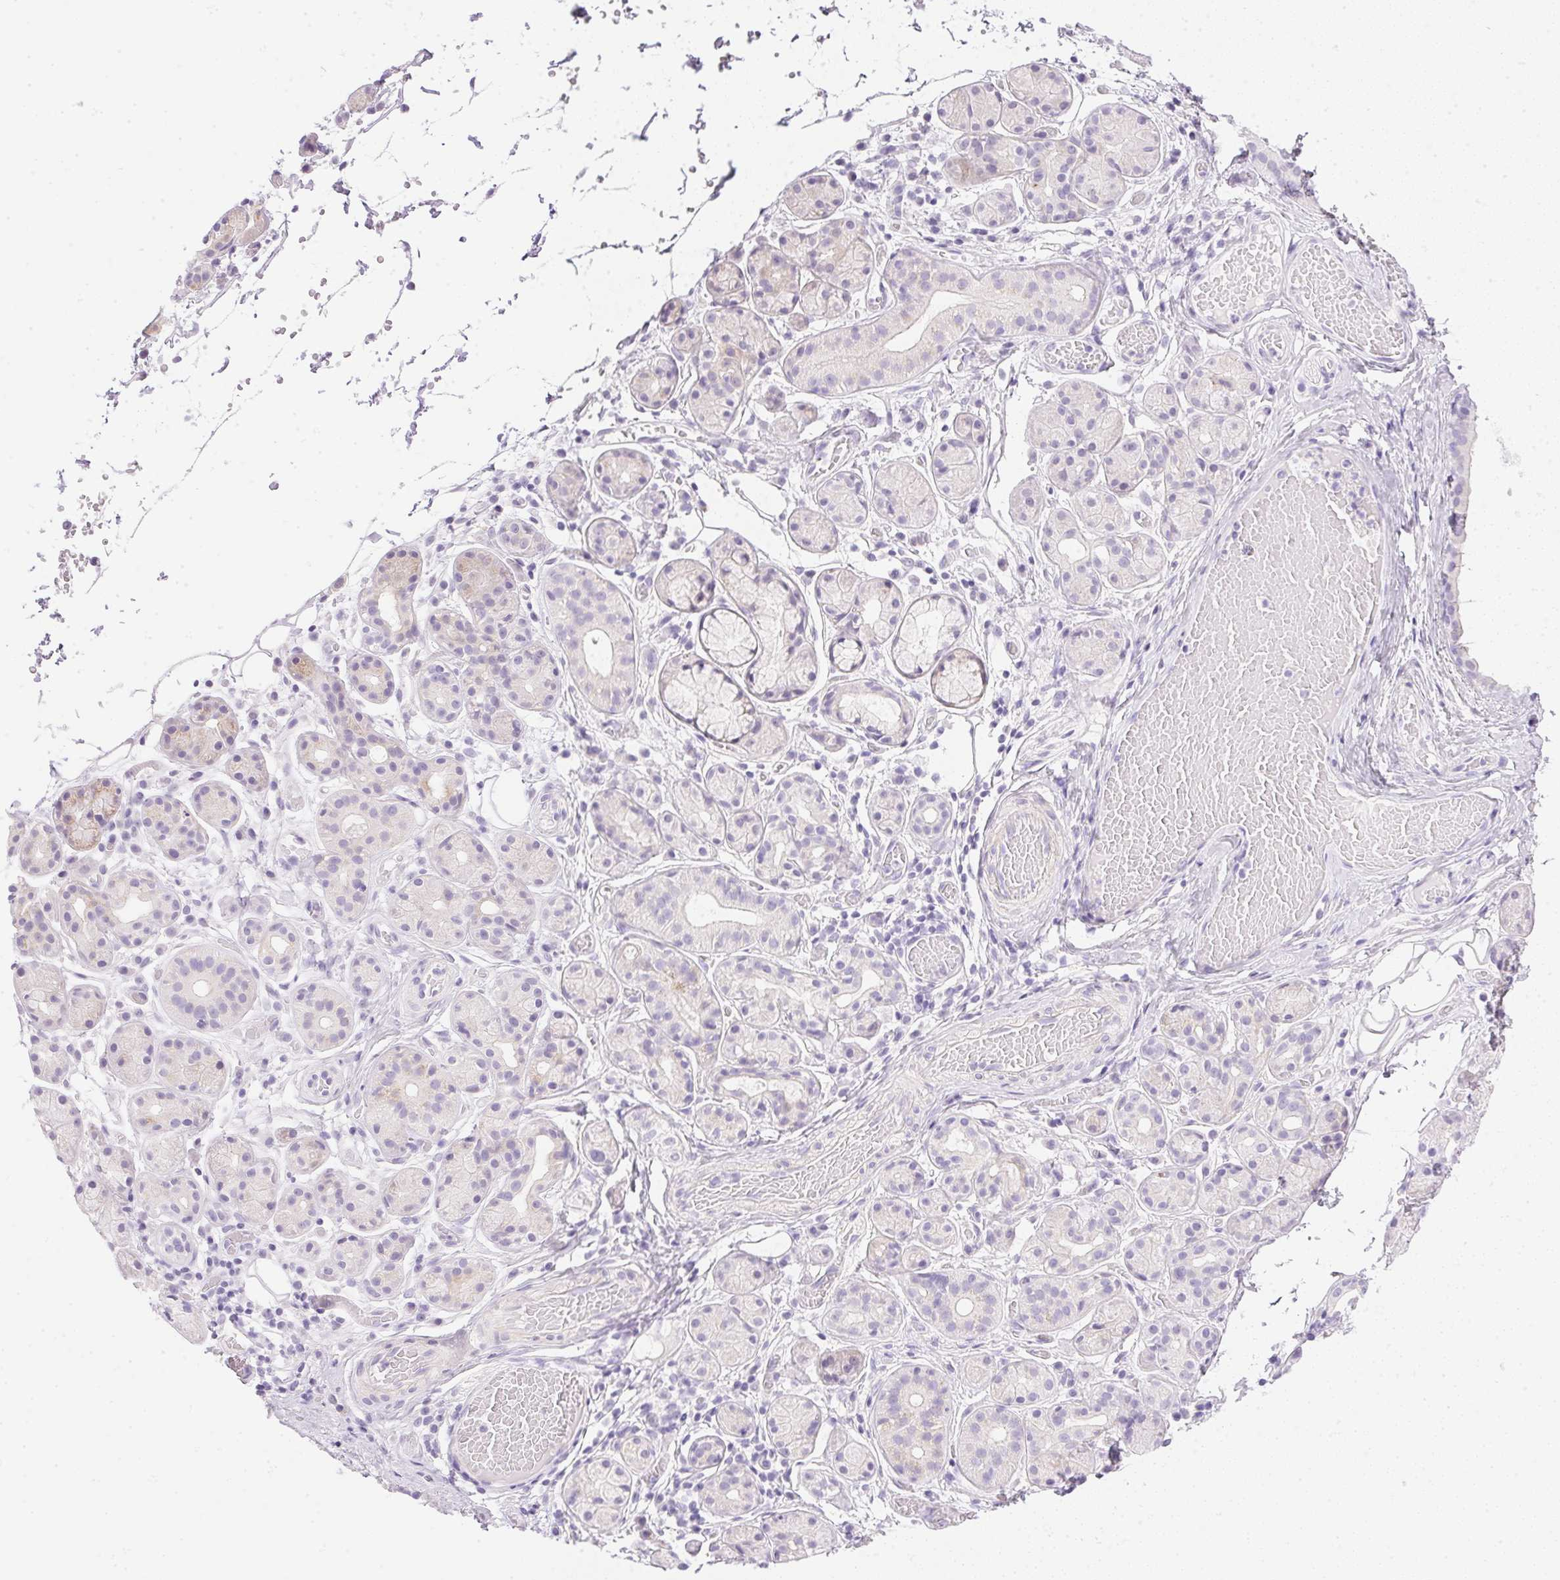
{"staining": {"intensity": "weak", "quantity": "<25%", "location": "cytoplasmic/membranous"}, "tissue": "salivary gland", "cell_type": "Glandular cells", "image_type": "normal", "snomed": [{"axis": "morphology", "description": "Normal tissue, NOS"}, {"axis": "topography", "description": "Salivary gland"}, {"axis": "topography", "description": "Peripheral nerve tissue"}], "caption": "An image of salivary gland stained for a protein shows no brown staining in glandular cells. (Brightfield microscopy of DAB (3,3'-diaminobenzidine) immunohistochemistry at high magnification).", "gene": "CTRL", "patient": {"sex": "male", "age": 71}}